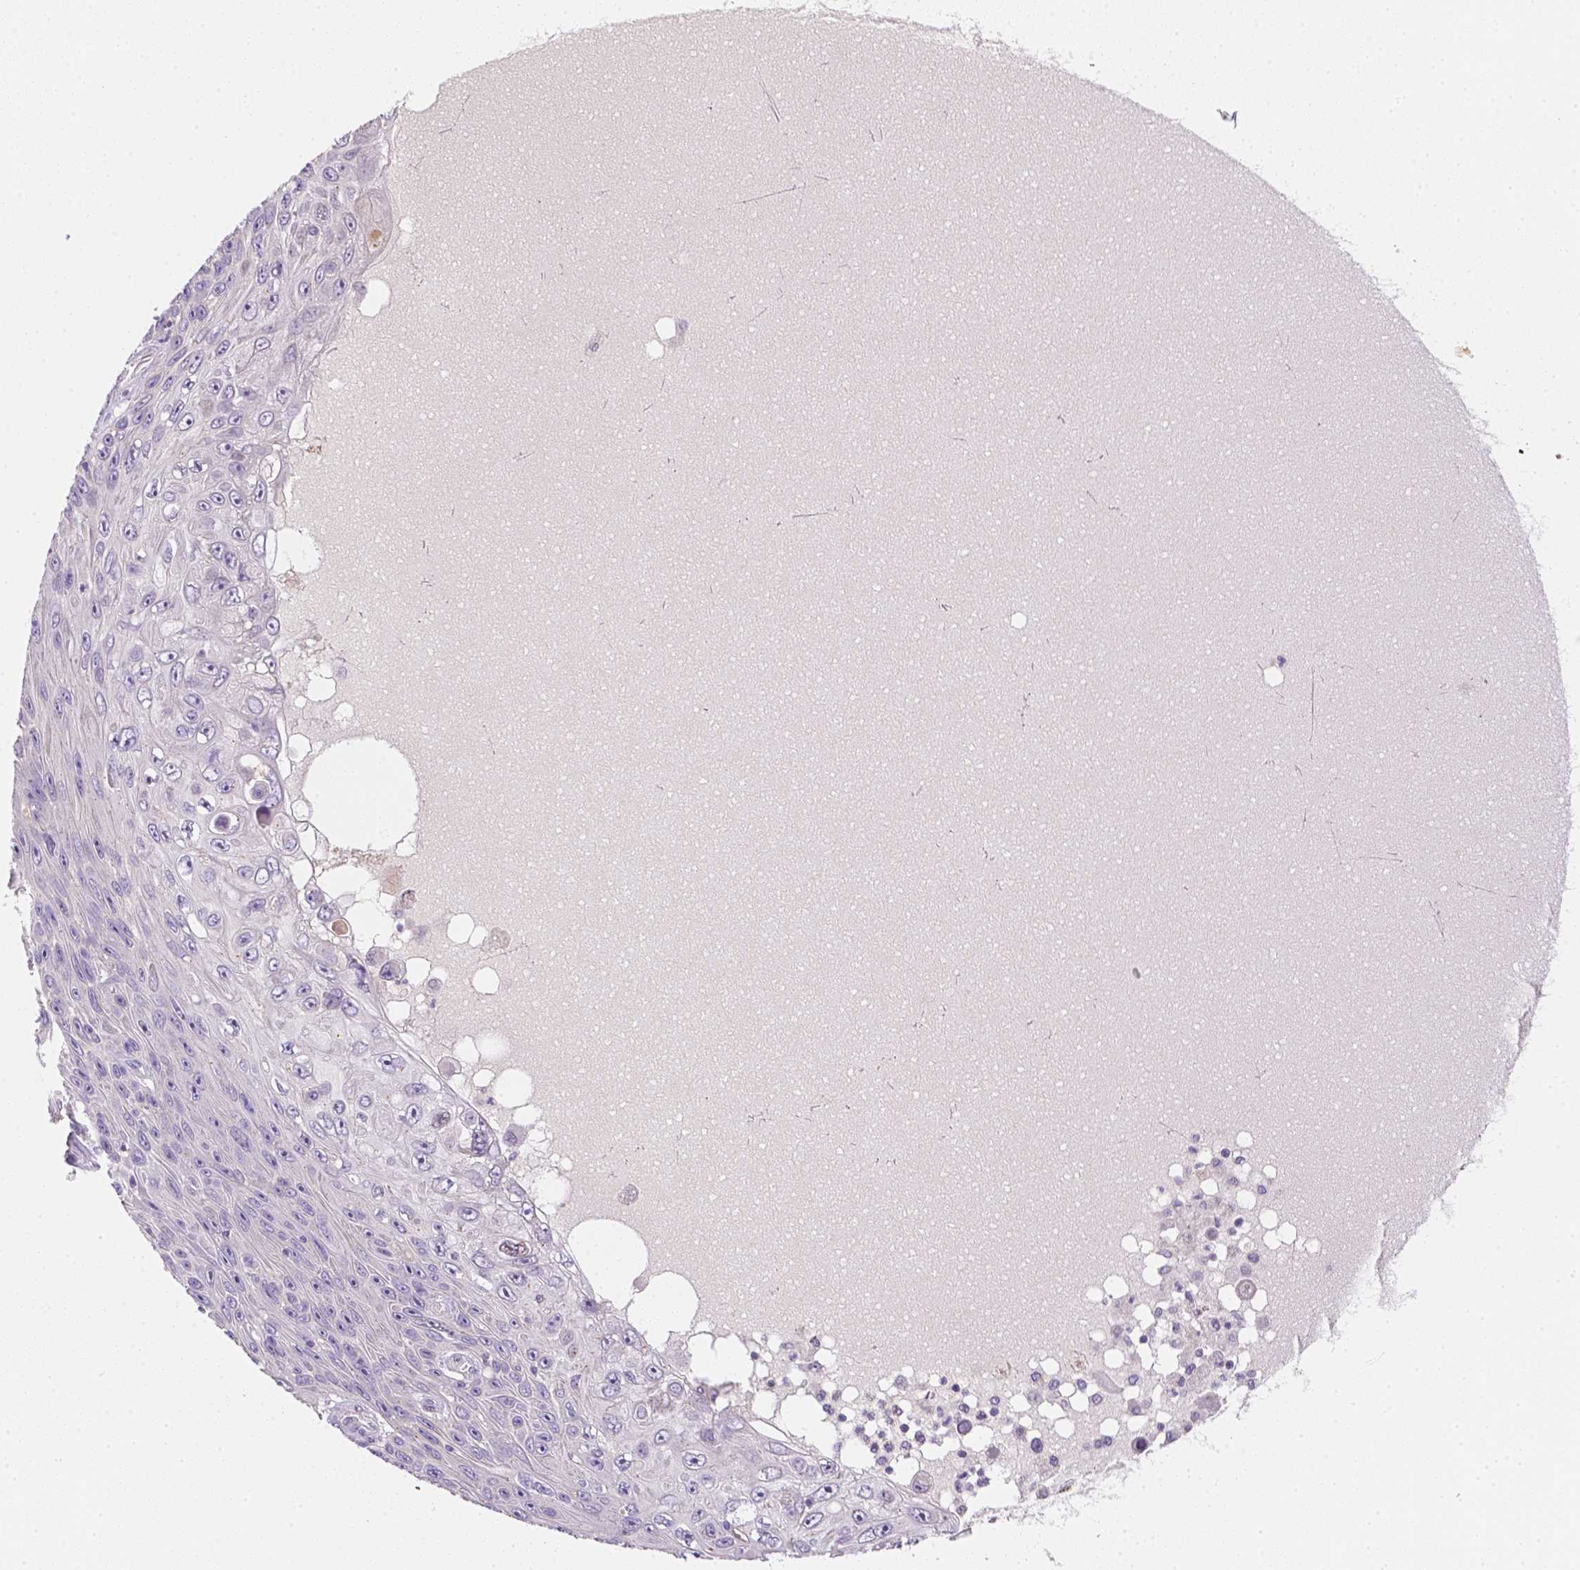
{"staining": {"intensity": "negative", "quantity": "none", "location": "none"}, "tissue": "skin cancer", "cell_type": "Tumor cells", "image_type": "cancer", "snomed": [{"axis": "morphology", "description": "Squamous cell carcinoma, NOS"}, {"axis": "topography", "description": "Skin"}], "caption": "Protein analysis of skin cancer reveals no significant expression in tumor cells. Brightfield microscopy of IHC stained with DAB (brown) and hematoxylin (blue), captured at high magnification.", "gene": "C10orf67", "patient": {"sex": "male", "age": 82}}